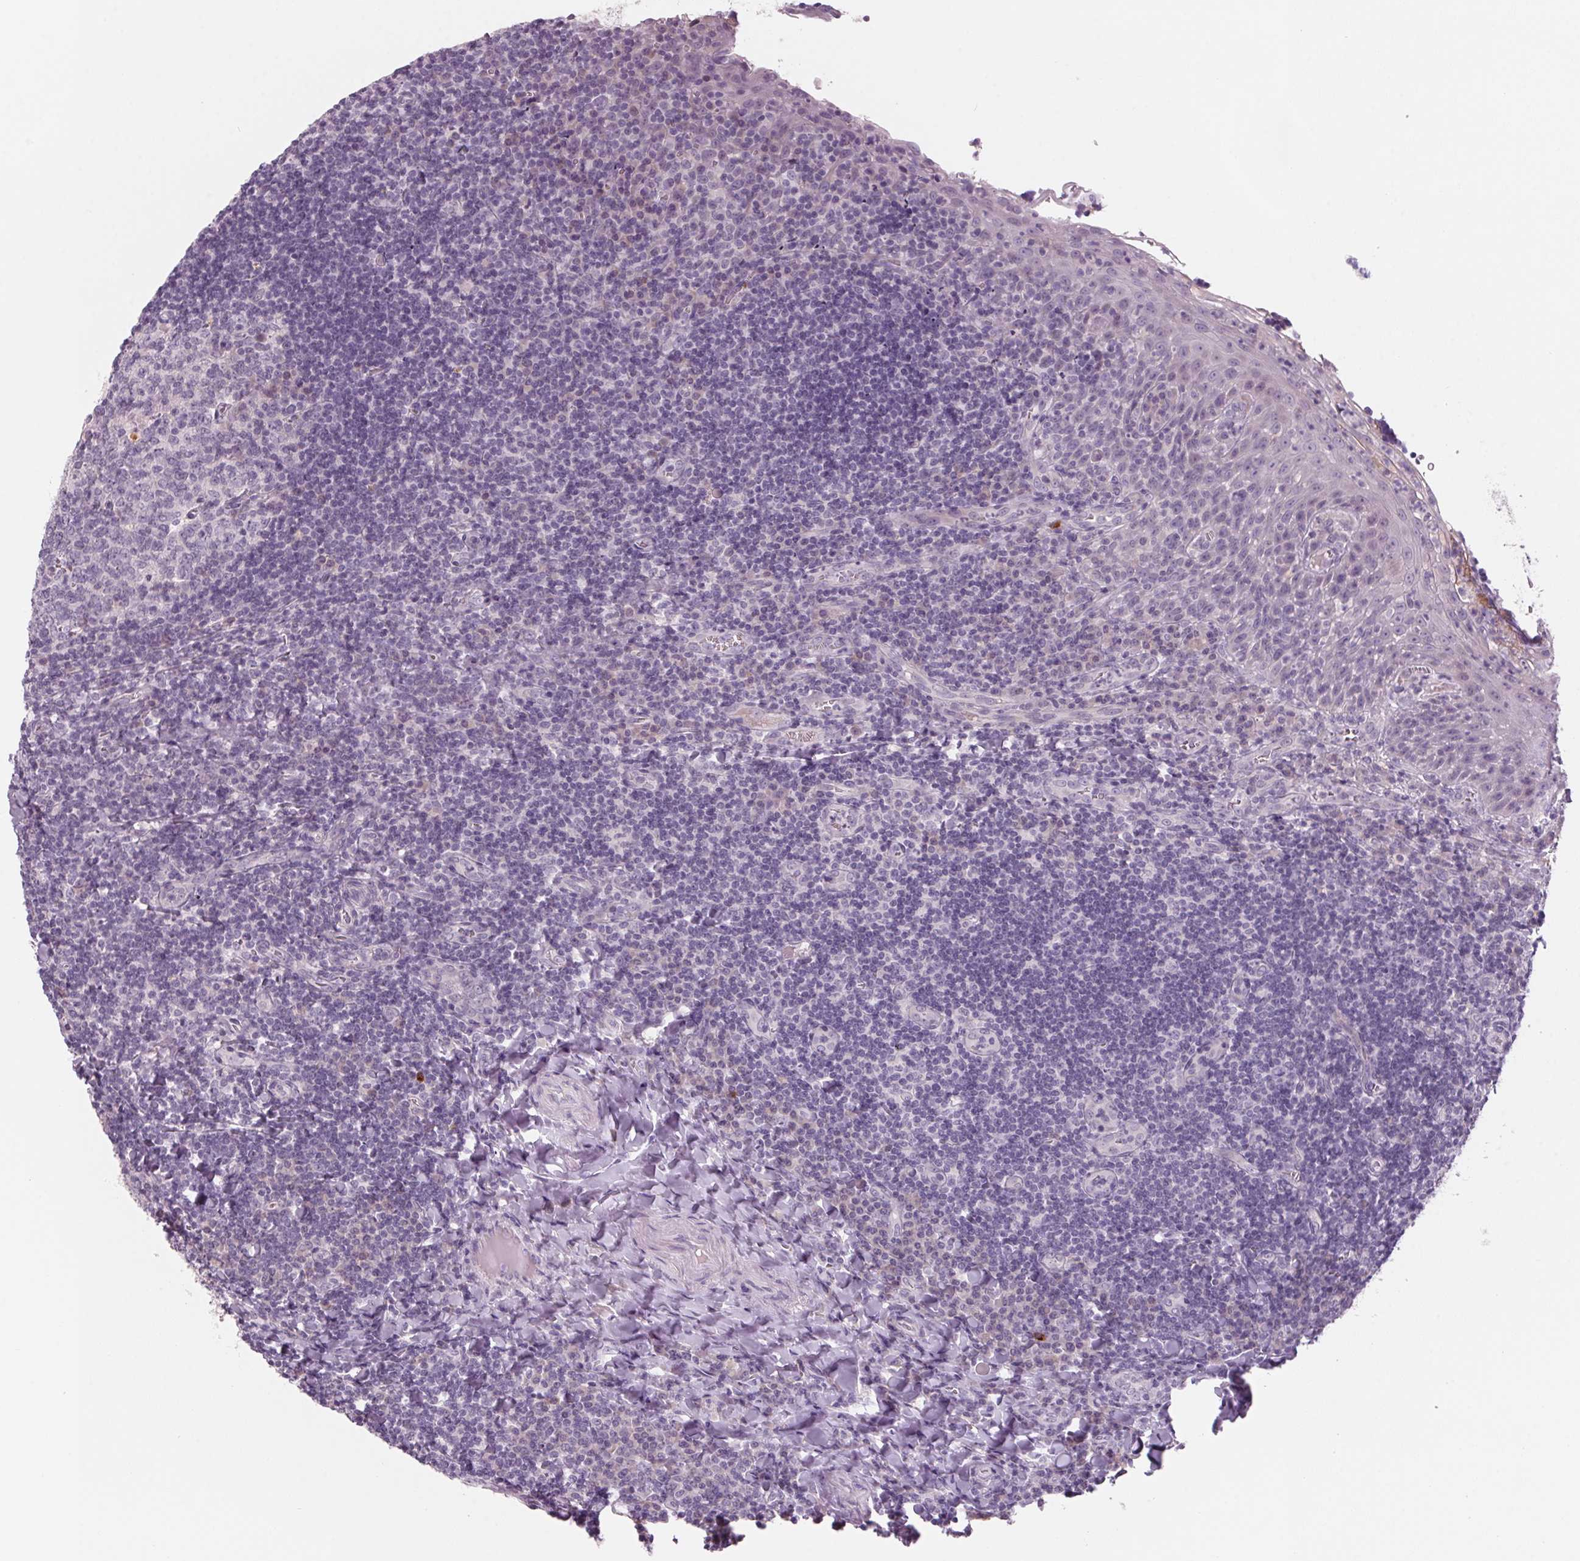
{"staining": {"intensity": "negative", "quantity": "none", "location": "none"}, "tissue": "tonsil", "cell_type": "Germinal center cells", "image_type": "normal", "snomed": [{"axis": "morphology", "description": "Normal tissue, NOS"}, {"axis": "morphology", "description": "Inflammation, NOS"}, {"axis": "topography", "description": "Tonsil"}], "caption": "DAB immunohistochemical staining of unremarkable tonsil shows no significant expression in germinal center cells.", "gene": "ADAM20", "patient": {"sex": "female", "age": 31}}